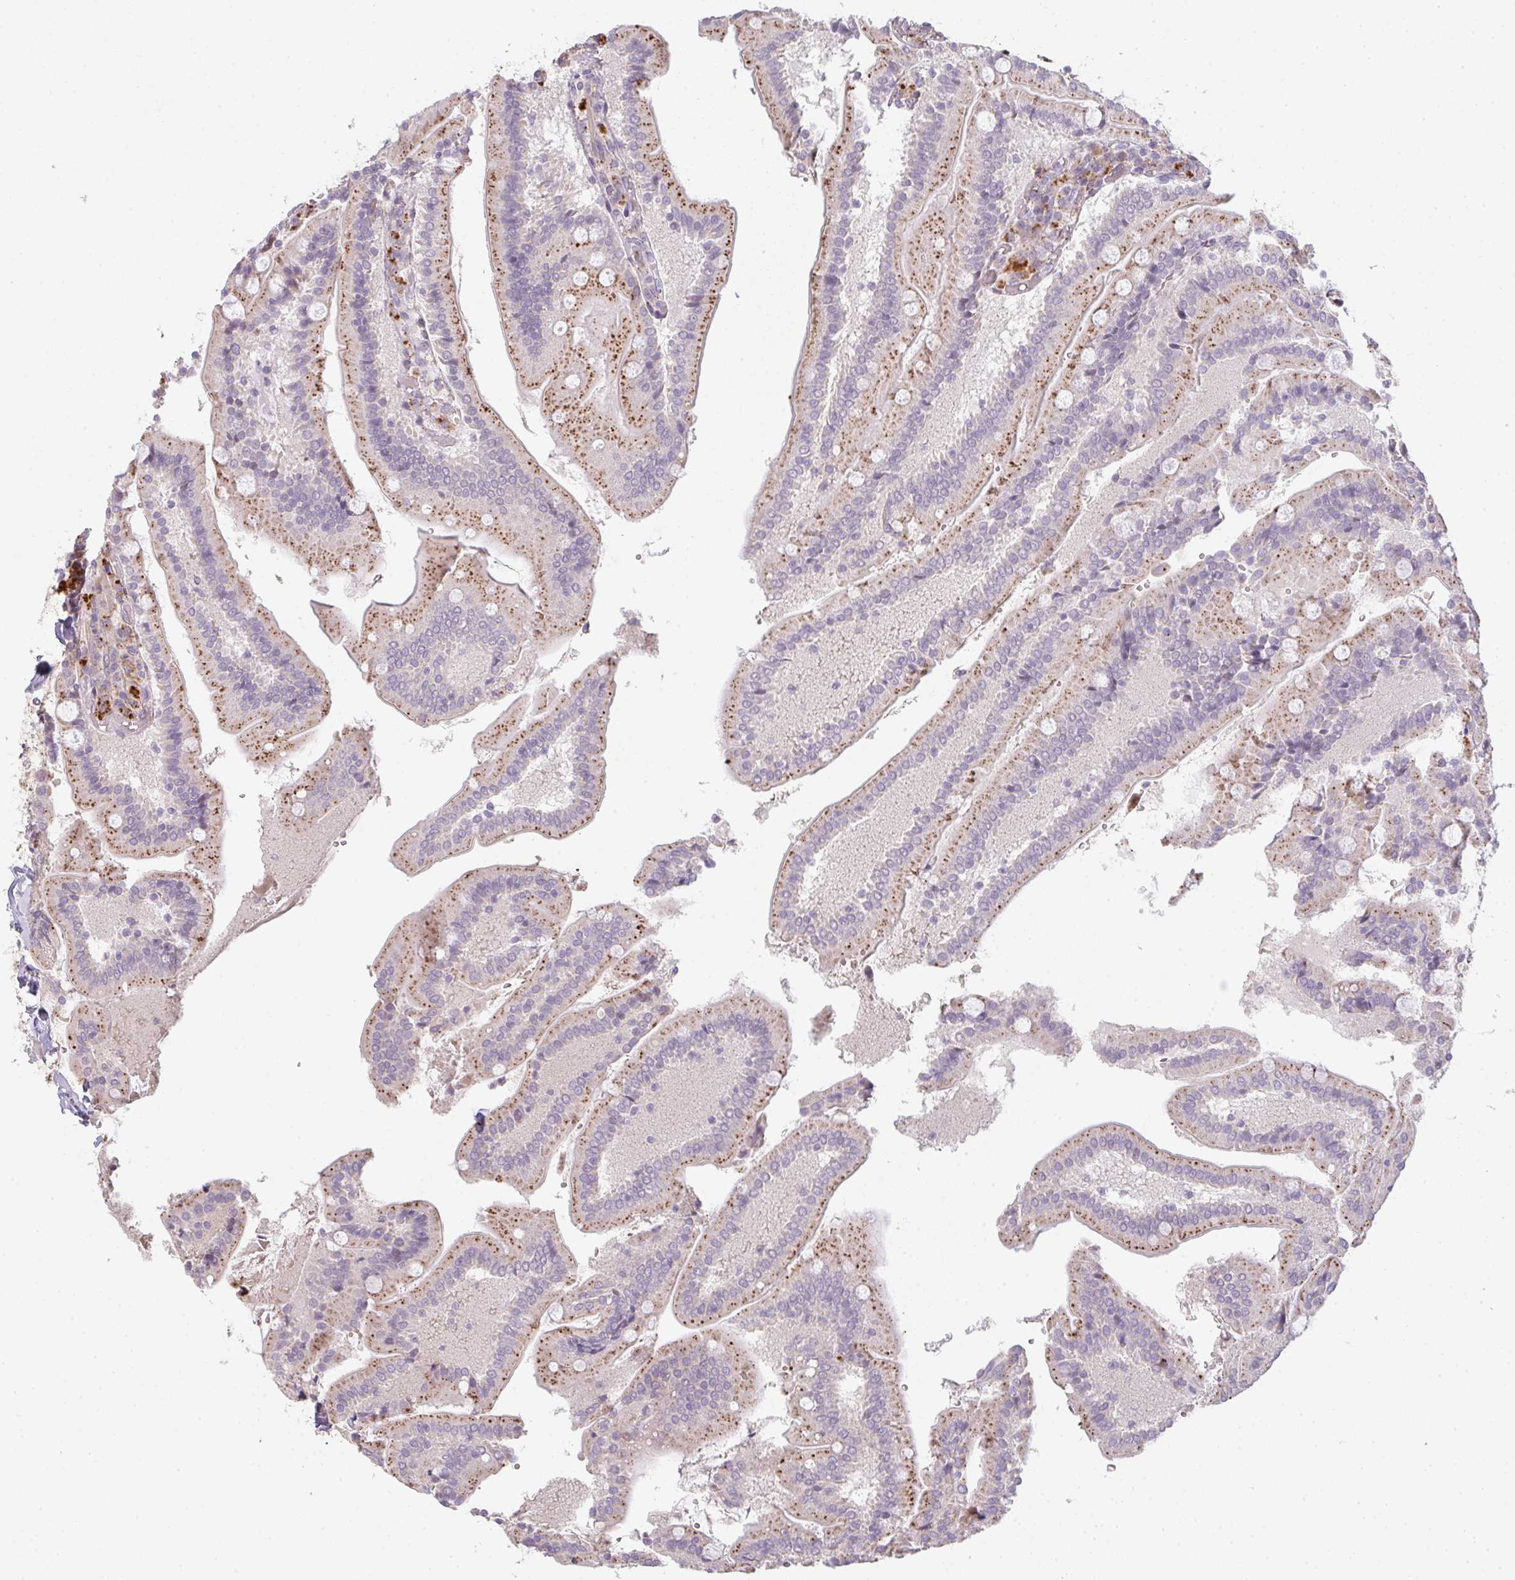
{"staining": {"intensity": "moderate", "quantity": ">75%", "location": "cytoplasmic/membranous"}, "tissue": "duodenum", "cell_type": "Glandular cells", "image_type": "normal", "snomed": [{"axis": "morphology", "description": "Normal tissue, NOS"}, {"axis": "topography", "description": "Duodenum"}], "caption": "Protein analysis of normal duodenum reveals moderate cytoplasmic/membranous expression in about >75% of glandular cells.", "gene": "TMEM237", "patient": {"sex": "female", "age": 62}}